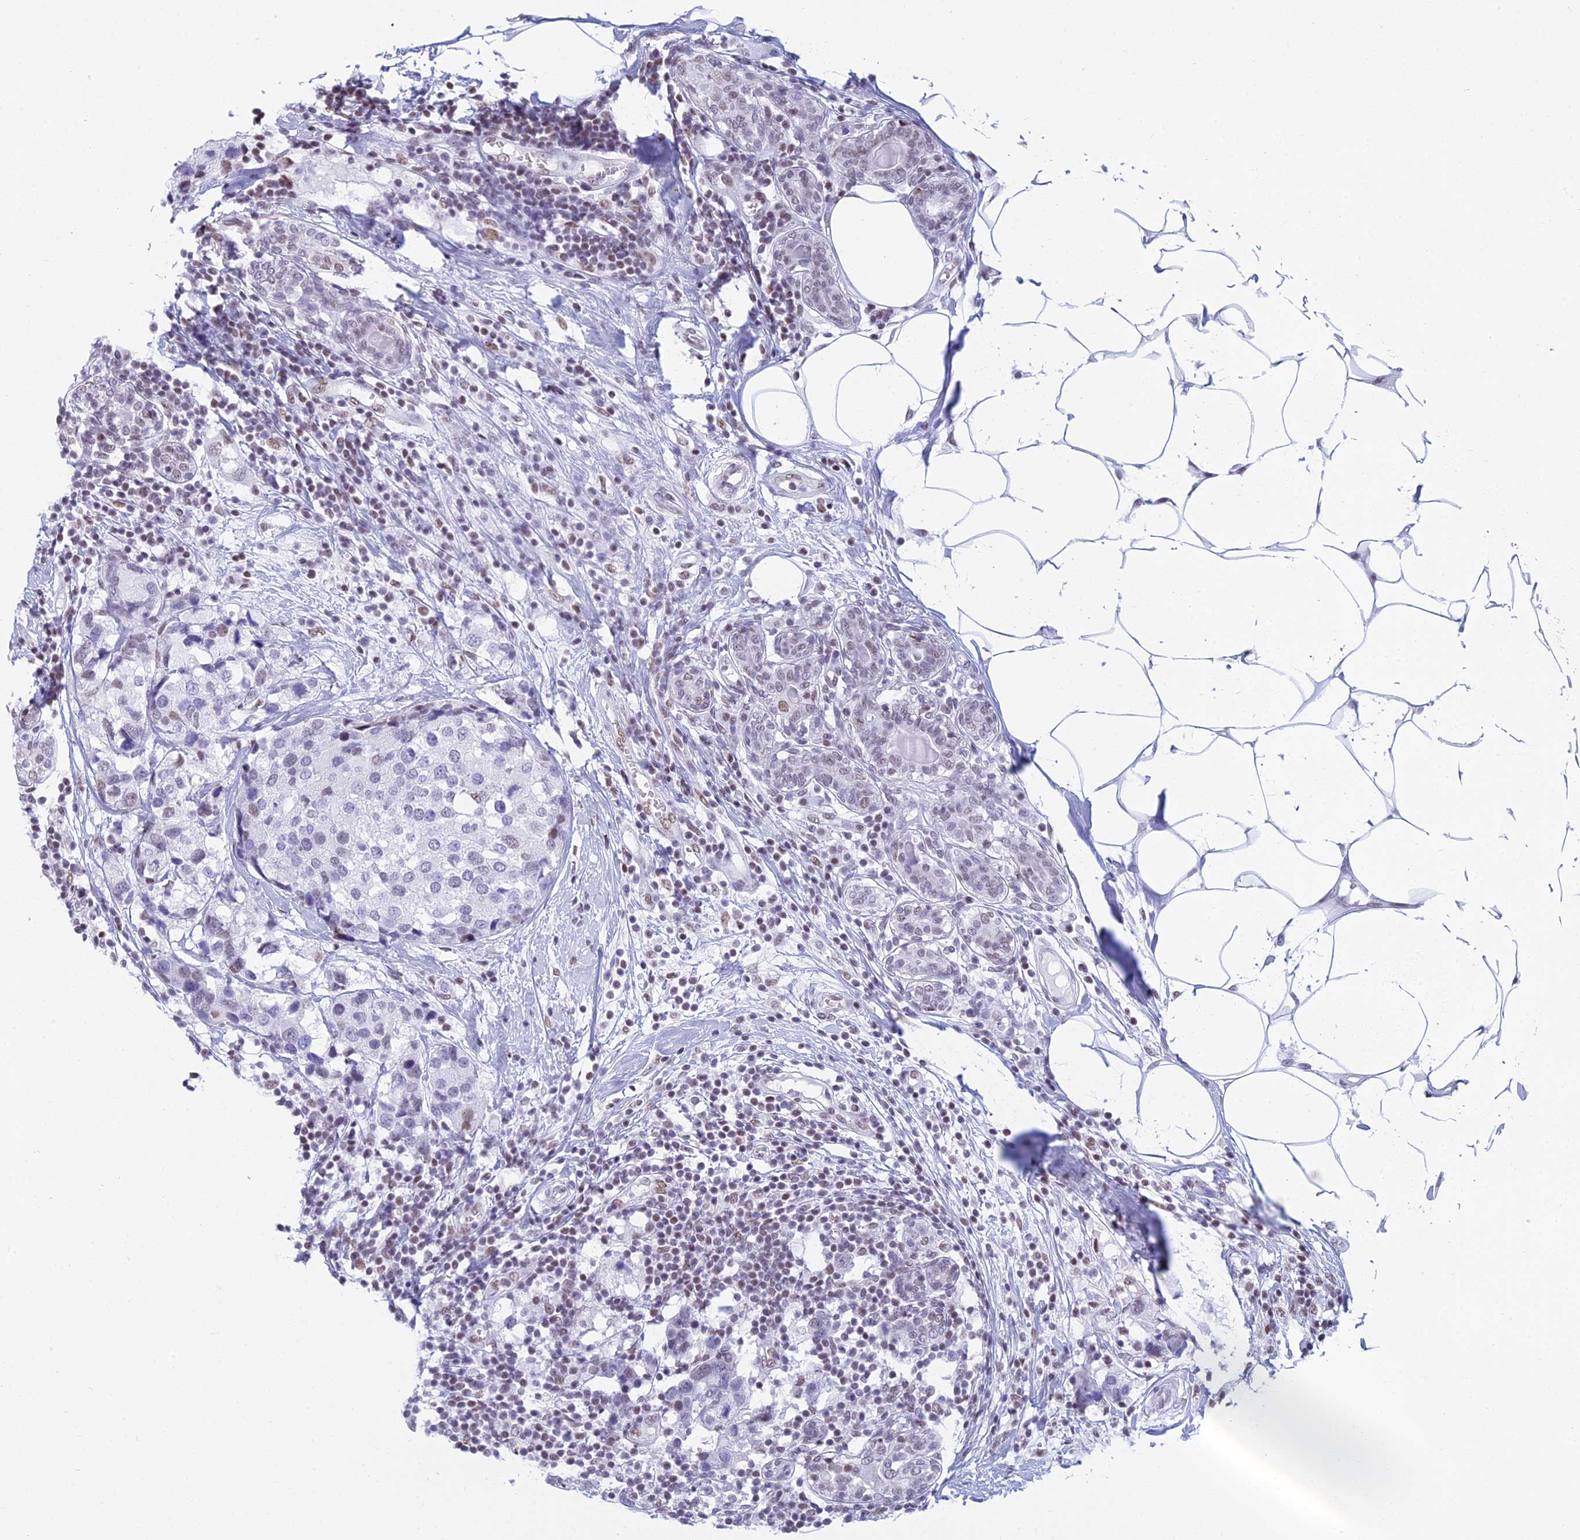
{"staining": {"intensity": "weak", "quantity": "<25%", "location": "nuclear"}, "tissue": "breast cancer", "cell_type": "Tumor cells", "image_type": "cancer", "snomed": [{"axis": "morphology", "description": "Lobular carcinoma"}, {"axis": "topography", "description": "Breast"}], "caption": "Histopathology image shows no significant protein staining in tumor cells of breast lobular carcinoma. (DAB (3,3'-diaminobenzidine) immunohistochemistry with hematoxylin counter stain).", "gene": "CDC26", "patient": {"sex": "female", "age": 59}}